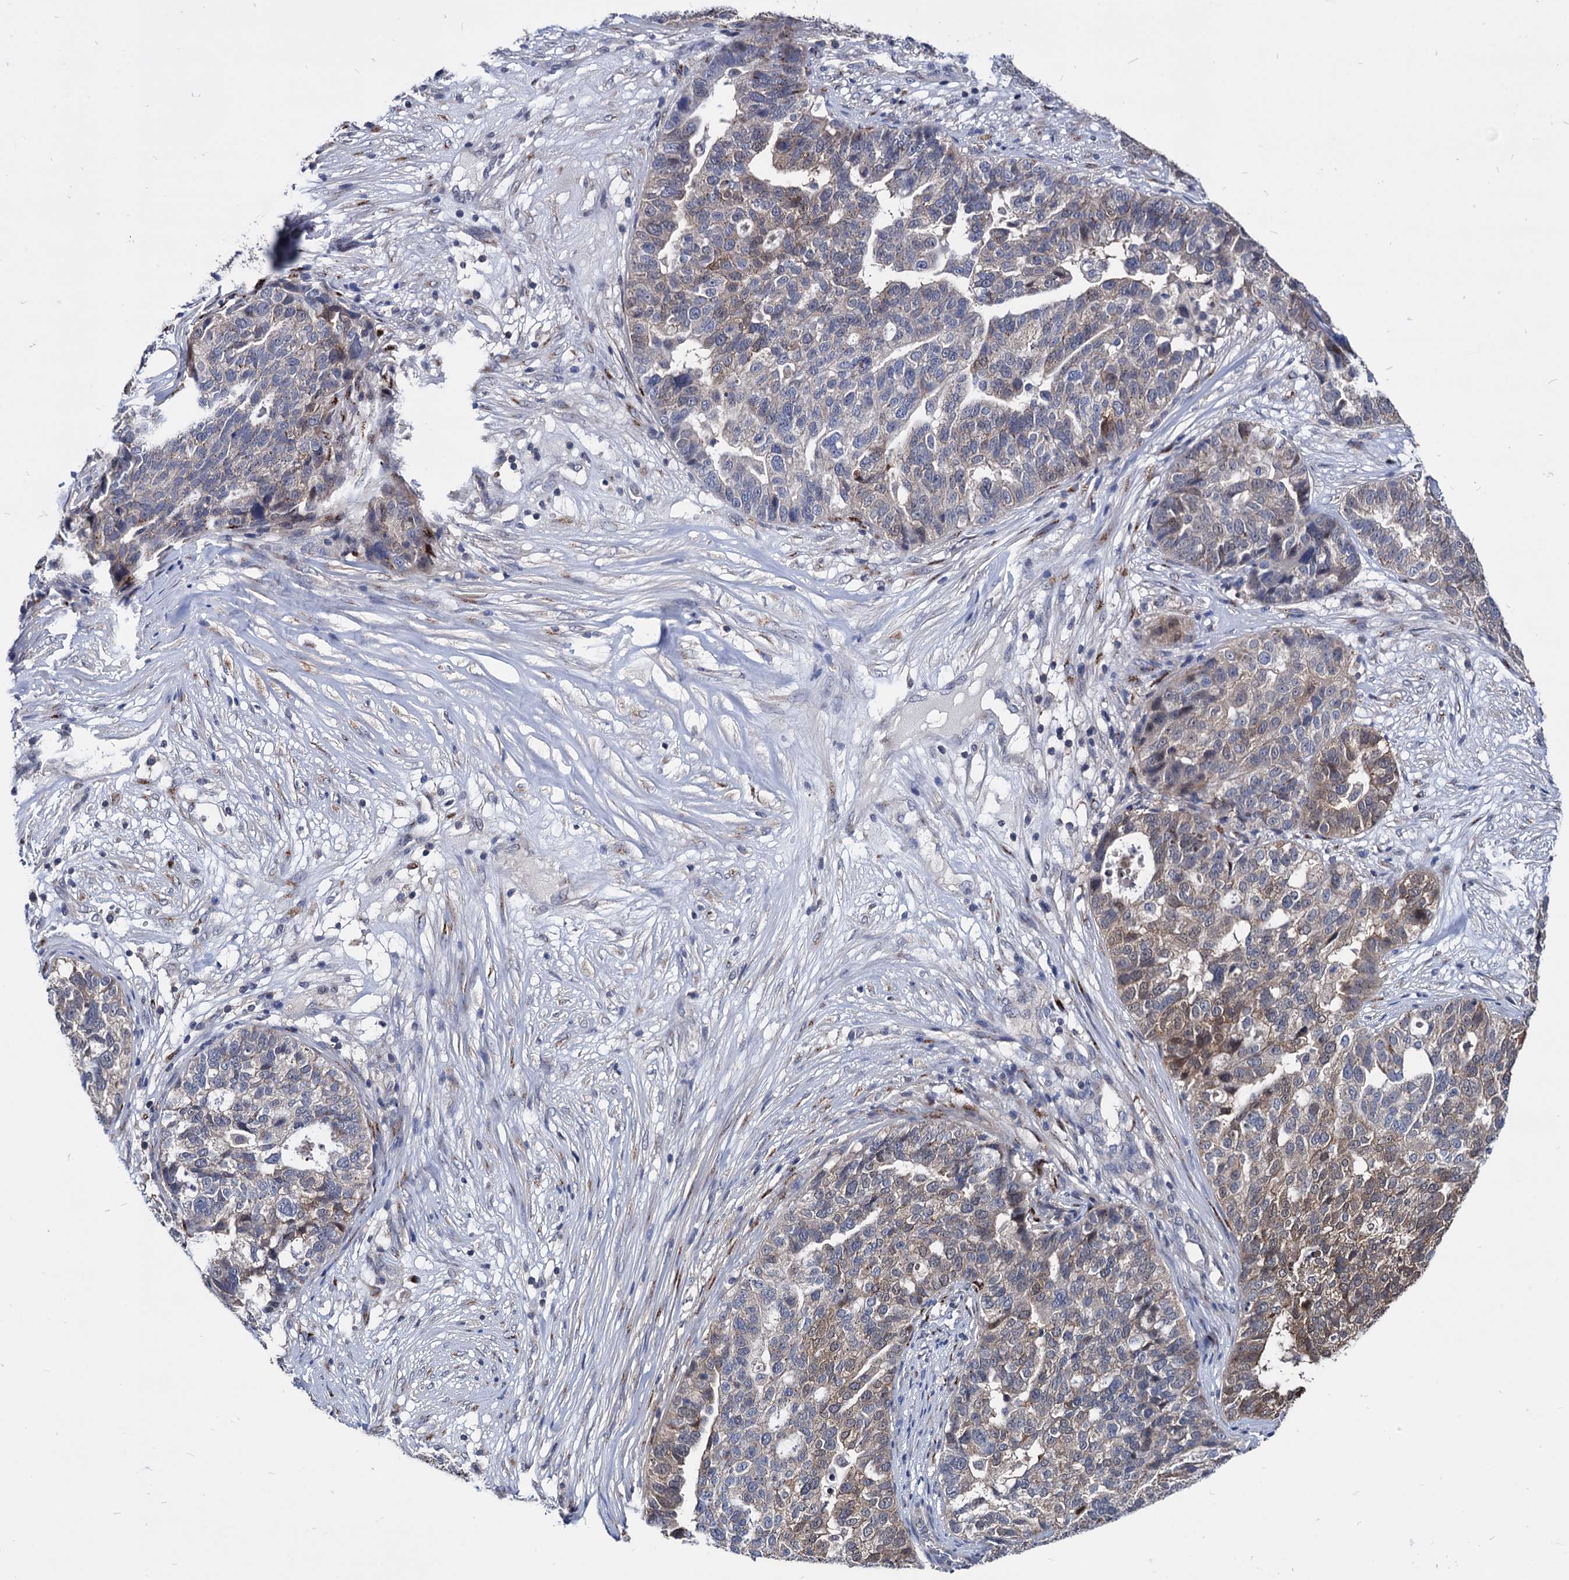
{"staining": {"intensity": "moderate", "quantity": "<25%", "location": "cytoplasmic/membranous"}, "tissue": "ovarian cancer", "cell_type": "Tumor cells", "image_type": "cancer", "snomed": [{"axis": "morphology", "description": "Cystadenocarcinoma, serous, NOS"}, {"axis": "topography", "description": "Ovary"}], "caption": "About <25% of tumor cells in human ovarian serous cystadenocarcinoma display moderate cytoplasmic/membranous protein expression as visualized by brown immunohistochemical staining.", "gene": "ESD", "patient": {"sex": "female", "age": 59}}